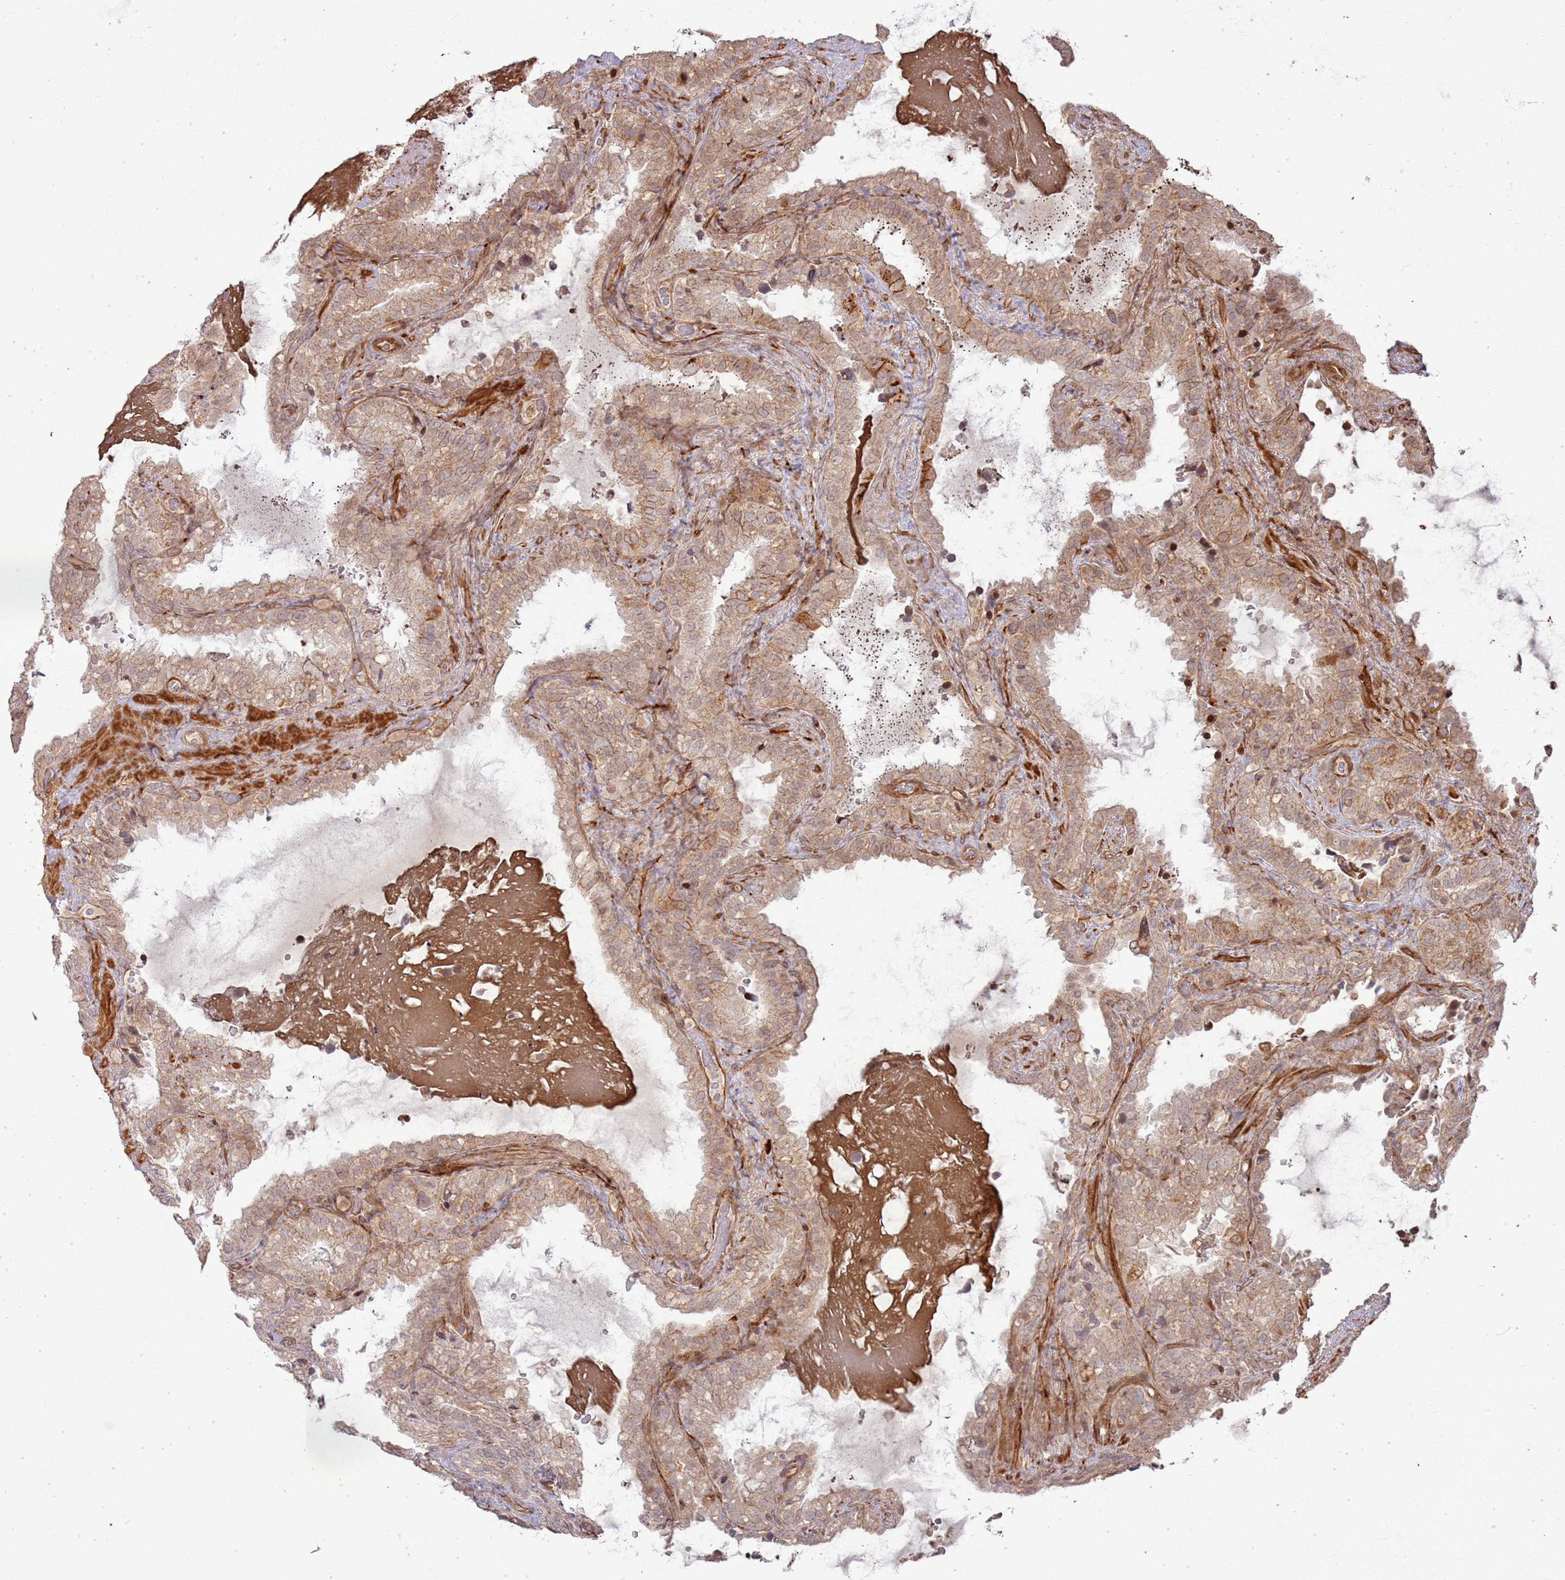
{"staining": {"intensity": "weak", "quantity": "25%-75%", "location": "cytoplasmic/membranous"}, "tissue": "seminal vesicle", "cell_type": "Glandular cells", "image_type": "normal", "snomed": [{"axis": "morphology", "description": "Normal tissue, NOS"}, {"axis": "topography", "description": "Prostate"}, {"axis": "topography", "description": "Seminal veicle"}], "caption": "Normal seminal vesicle reveals weak cytoplasmic/membranous staining in approximately 25%-75% of glandular cells, visualized by immunohistochemistry.", "gene": "ZNF623", "patient": {"sex": "male", "age": 68}}